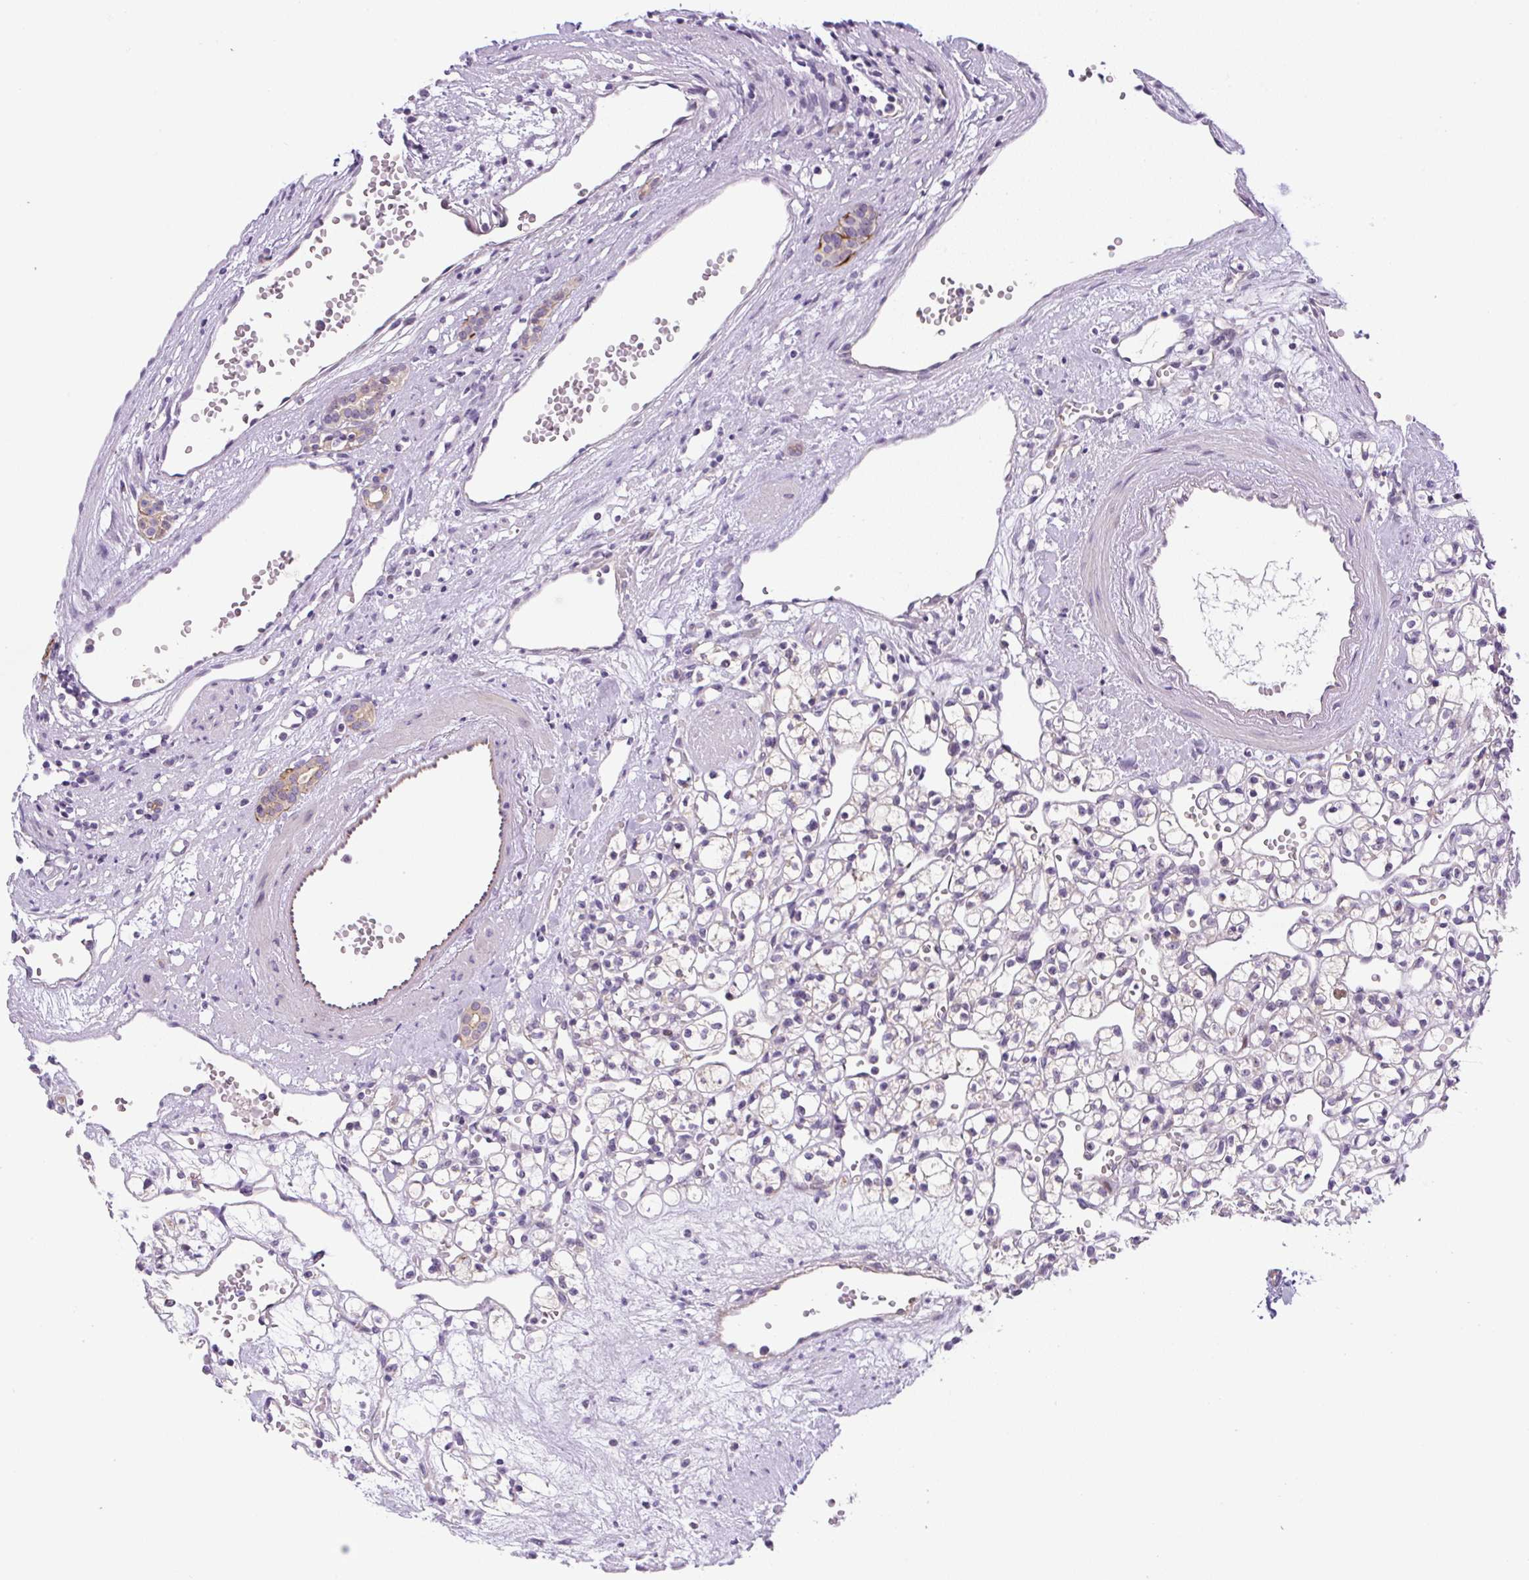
{"staining": {"intensity": "weak", "quantity": "<25%", "location": "nuclear"}, "tissue": "renal cancer", "cell_type": "Tumor cells", "image_type": "cancer", "snomed": [{"axis": "morphology", "description": "Adenocarcinoma, NOS"}, {"axis": "topography", "description": "Kidney"}], "caption": "Immunohistochemistry histopathology image of human renal cancer (adenocarcinoma) stained for a protein (brown), which demonstrates no staining in tumor cells.", "gene": "ADAMTS19", "patient": {"sex": "female", "age": 59}}